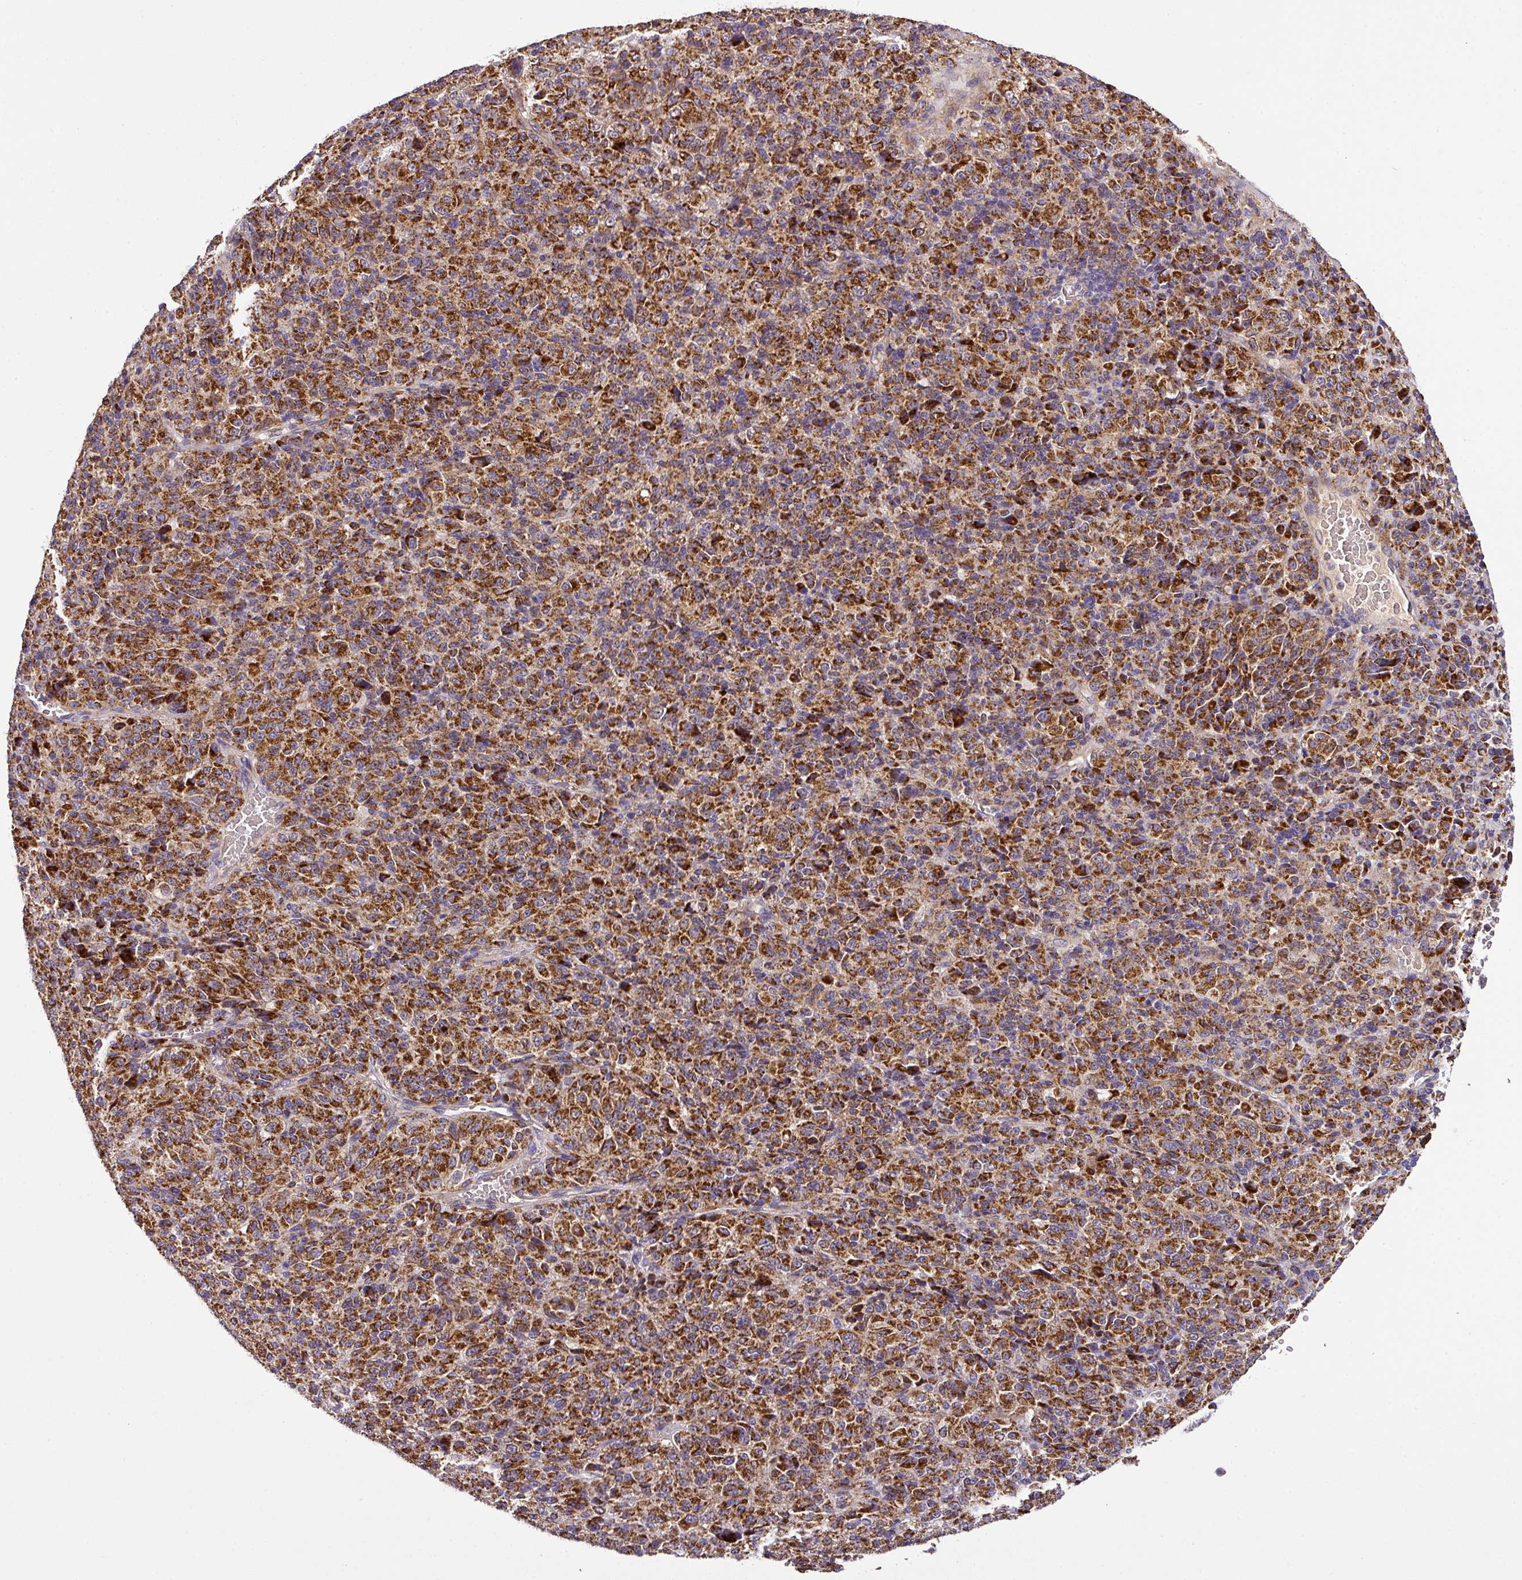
{"staining": {"intensity": "strong", "quantity": ">75%", "location": "cytoplasmic/membranous"}, "tissue": "melanoma", "cell_type": "Tumor cells", "image_type": "cancer", "snomed": [{"axis": "morphology", "description": "Malignant melanoma, Metastatic site"}, {"axis": "topography", "description": "Brain"}], "caption": "This histopathology image exhibits melanoma stained with immunohistochemistry (IHC) to label a protein in brown. The cytoplasmic/membranous of tumor cells show strong positivity for the protein. Nuclei are counter-stained blue.", "gene": "ZNF513", "patient": {"sex": "female", "age": 56}}